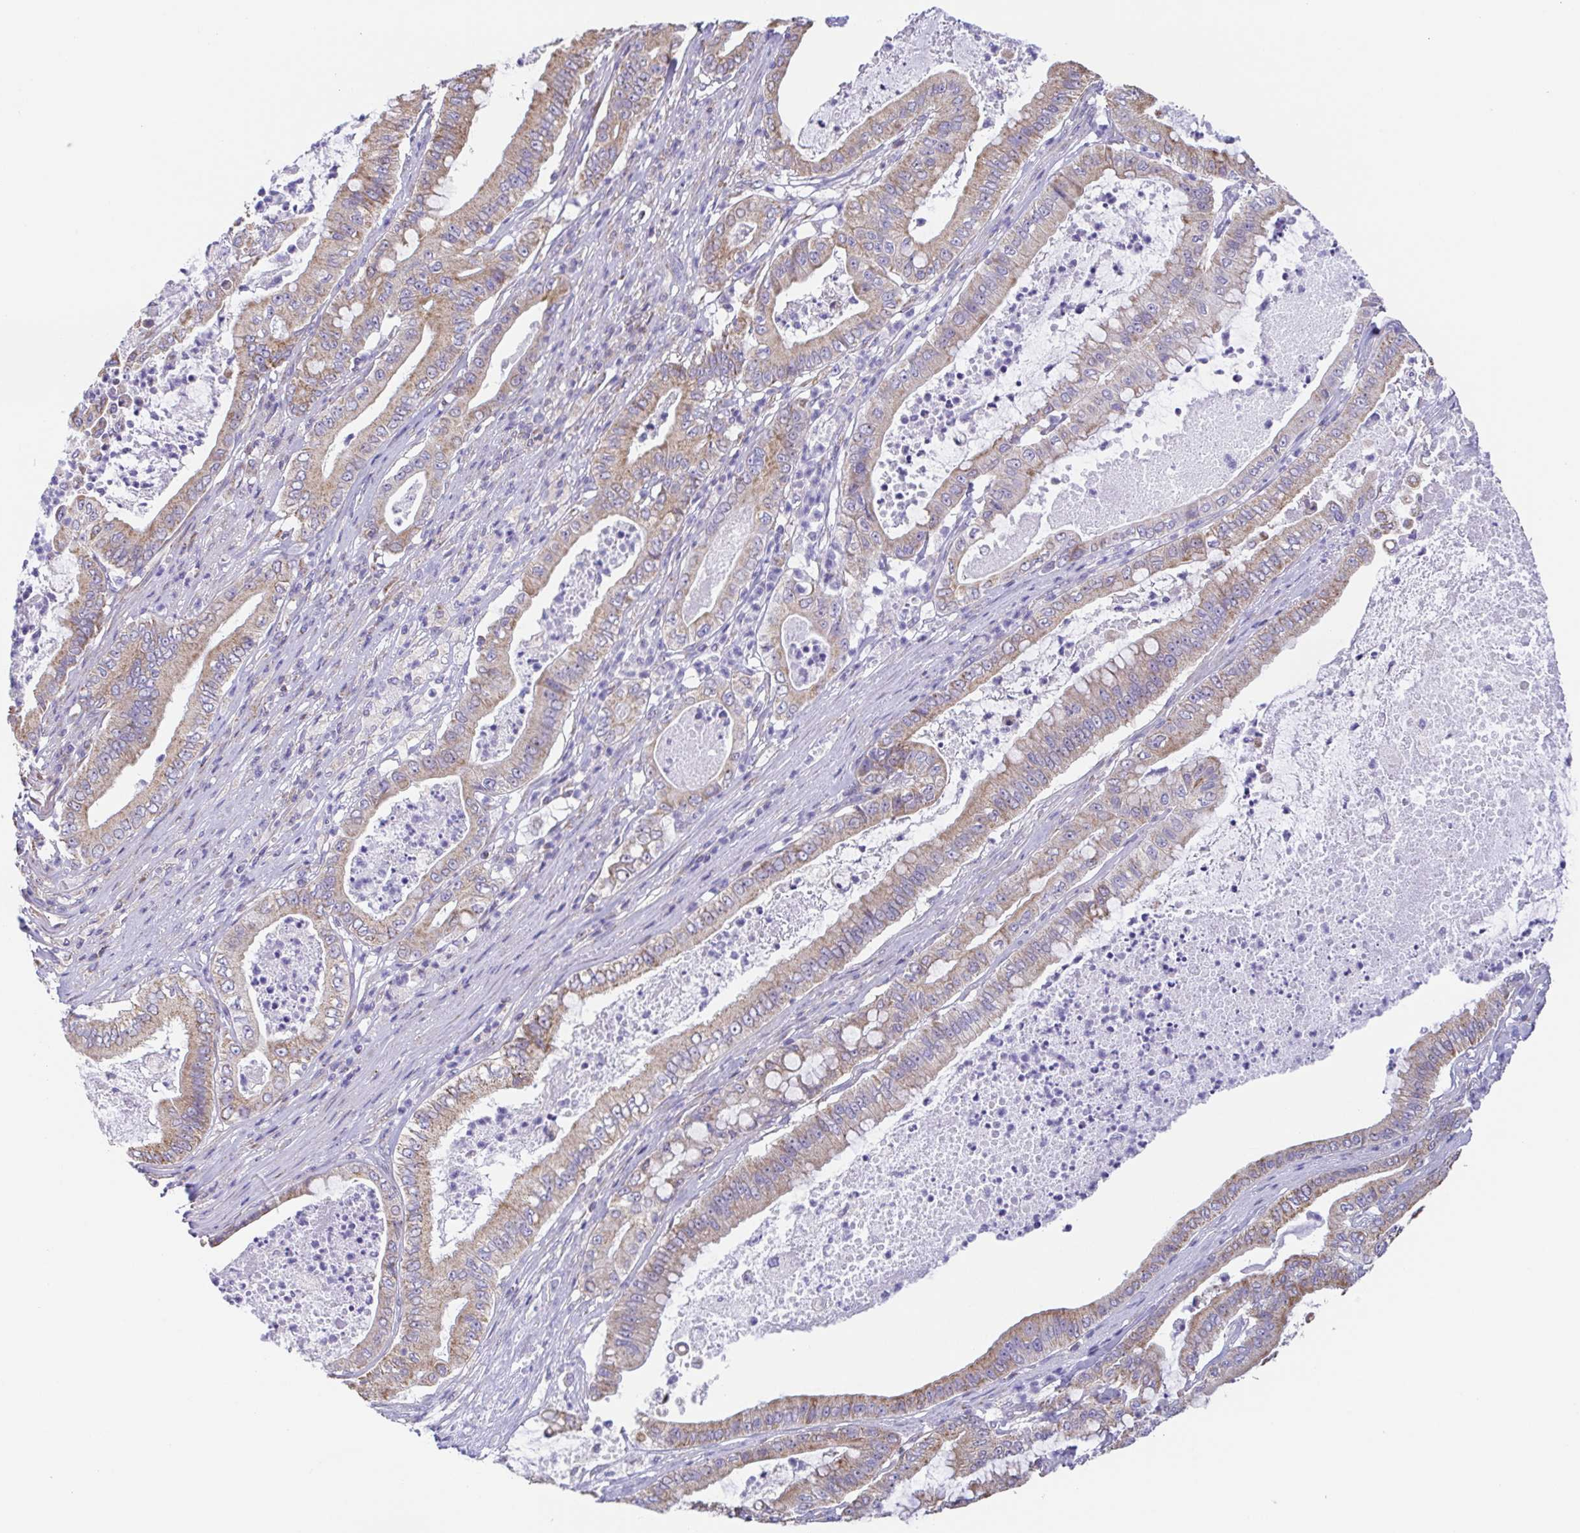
{"staining": {"intensity": "moderate", "quantity": ">75%", "location": "cytoplasmic/membranous"}, "tissue": "pancreatic cancer", "cell_type": "Tumor cells", "image_type": "cancer", "snomed": [{"axis": "morphology", "description": "Adenocarcinoma, NOS"}, {"axis": "topography", "description": "Pancreas"}], "caption": "Pancreatic cancer (adenocarcinoma) tissue reveals moderate cytoplasmic/membranous staining in about >75% of tumor cells (Stains: DAB in brown, nuclei in blue, Microscopy: brightfield microscopy at high magnification).", "gene": "GINM1", "patient": {"sex": "male", "age": 71}}